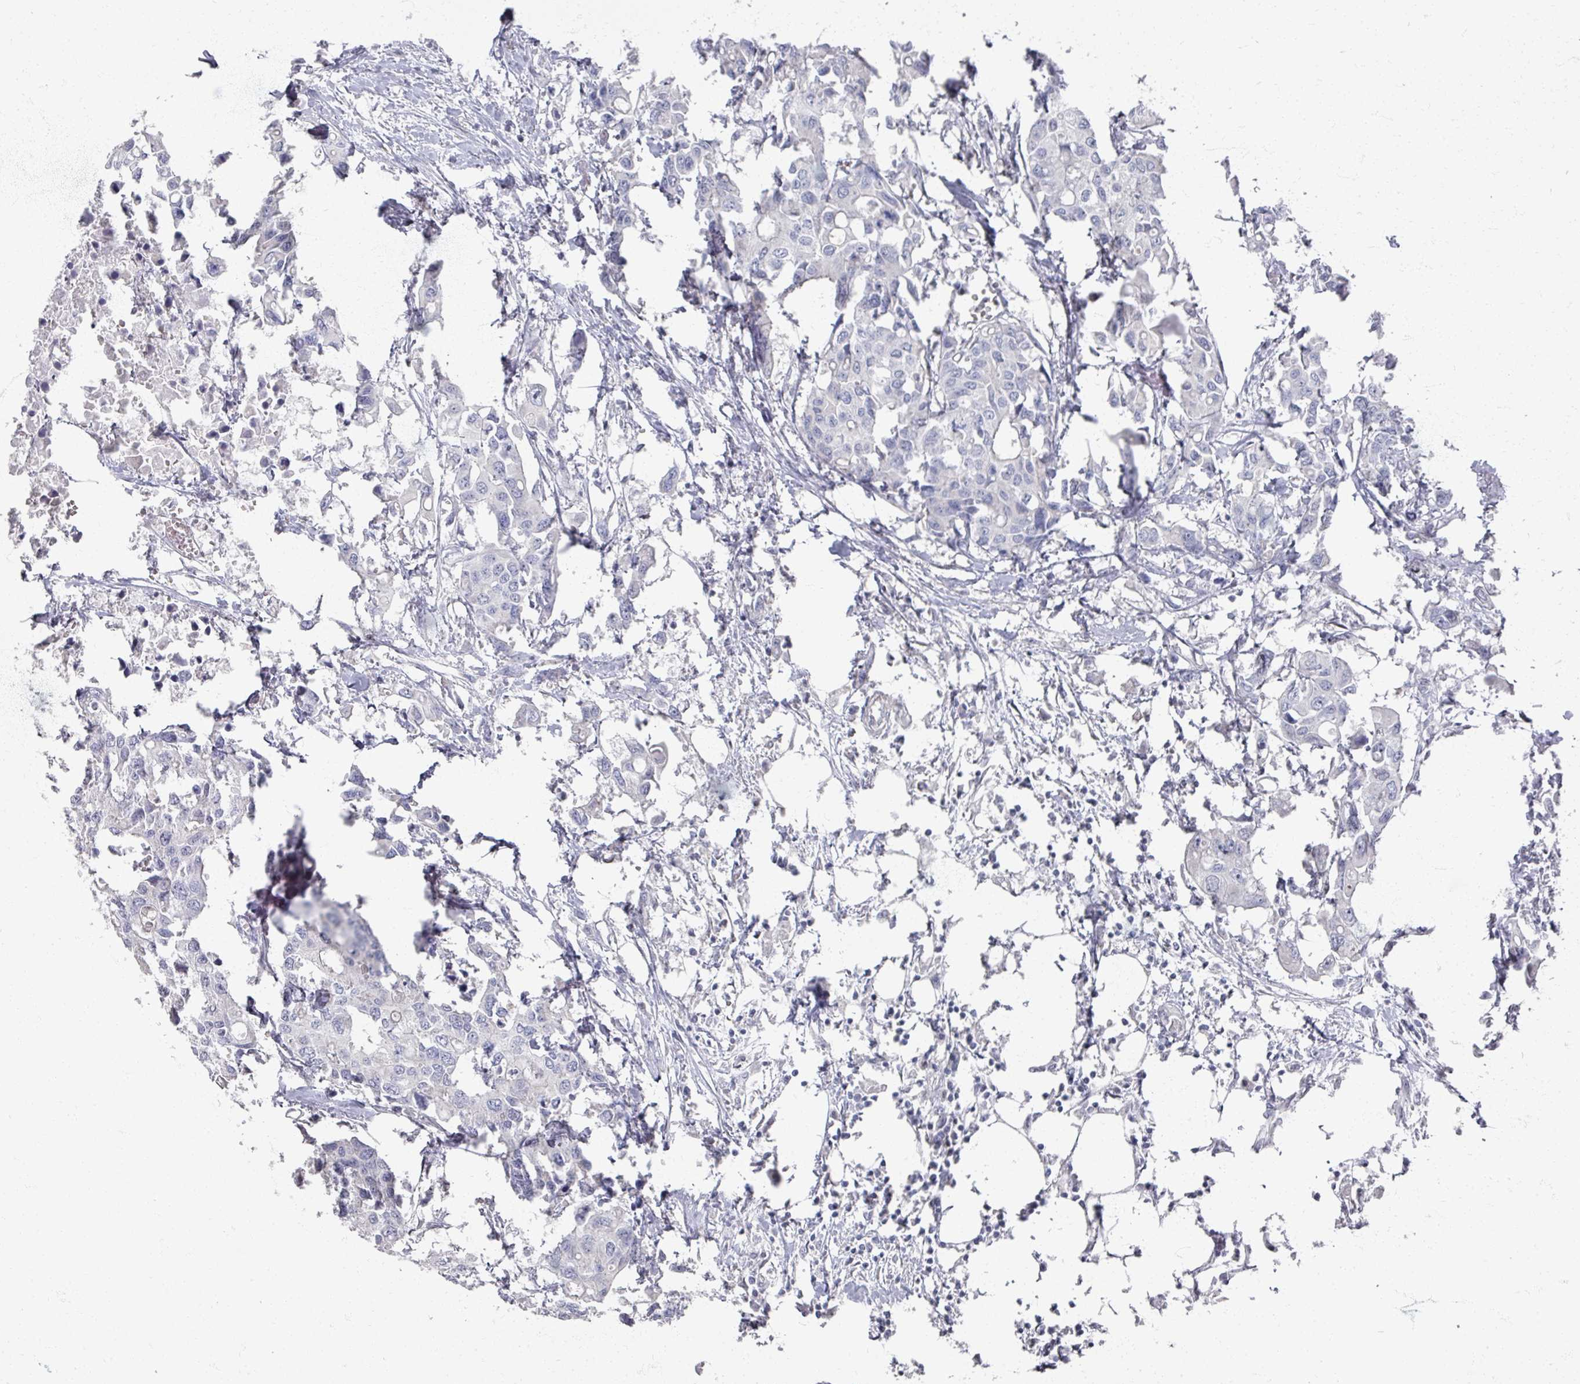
{"staining": {"intensity": "negative", "quantity": "none", "location": "none"}, "tissue": "colorectal cancer", "cell_type": "Tumor cells", "image_type": "cancer", "snomed": [{"axis": "morphology", "description": "Adenocarcinoma, NOS"}, {"axis": "topography", "description": "Colon"}], "caption": "Immunohistochemistry image of colorectal cancer (adenocarcinoma) stained for a protein (brown), which shows no staining in tumor cells.", "gene": "TTYH3", "patient": {"sex": "male", "age": 77}}